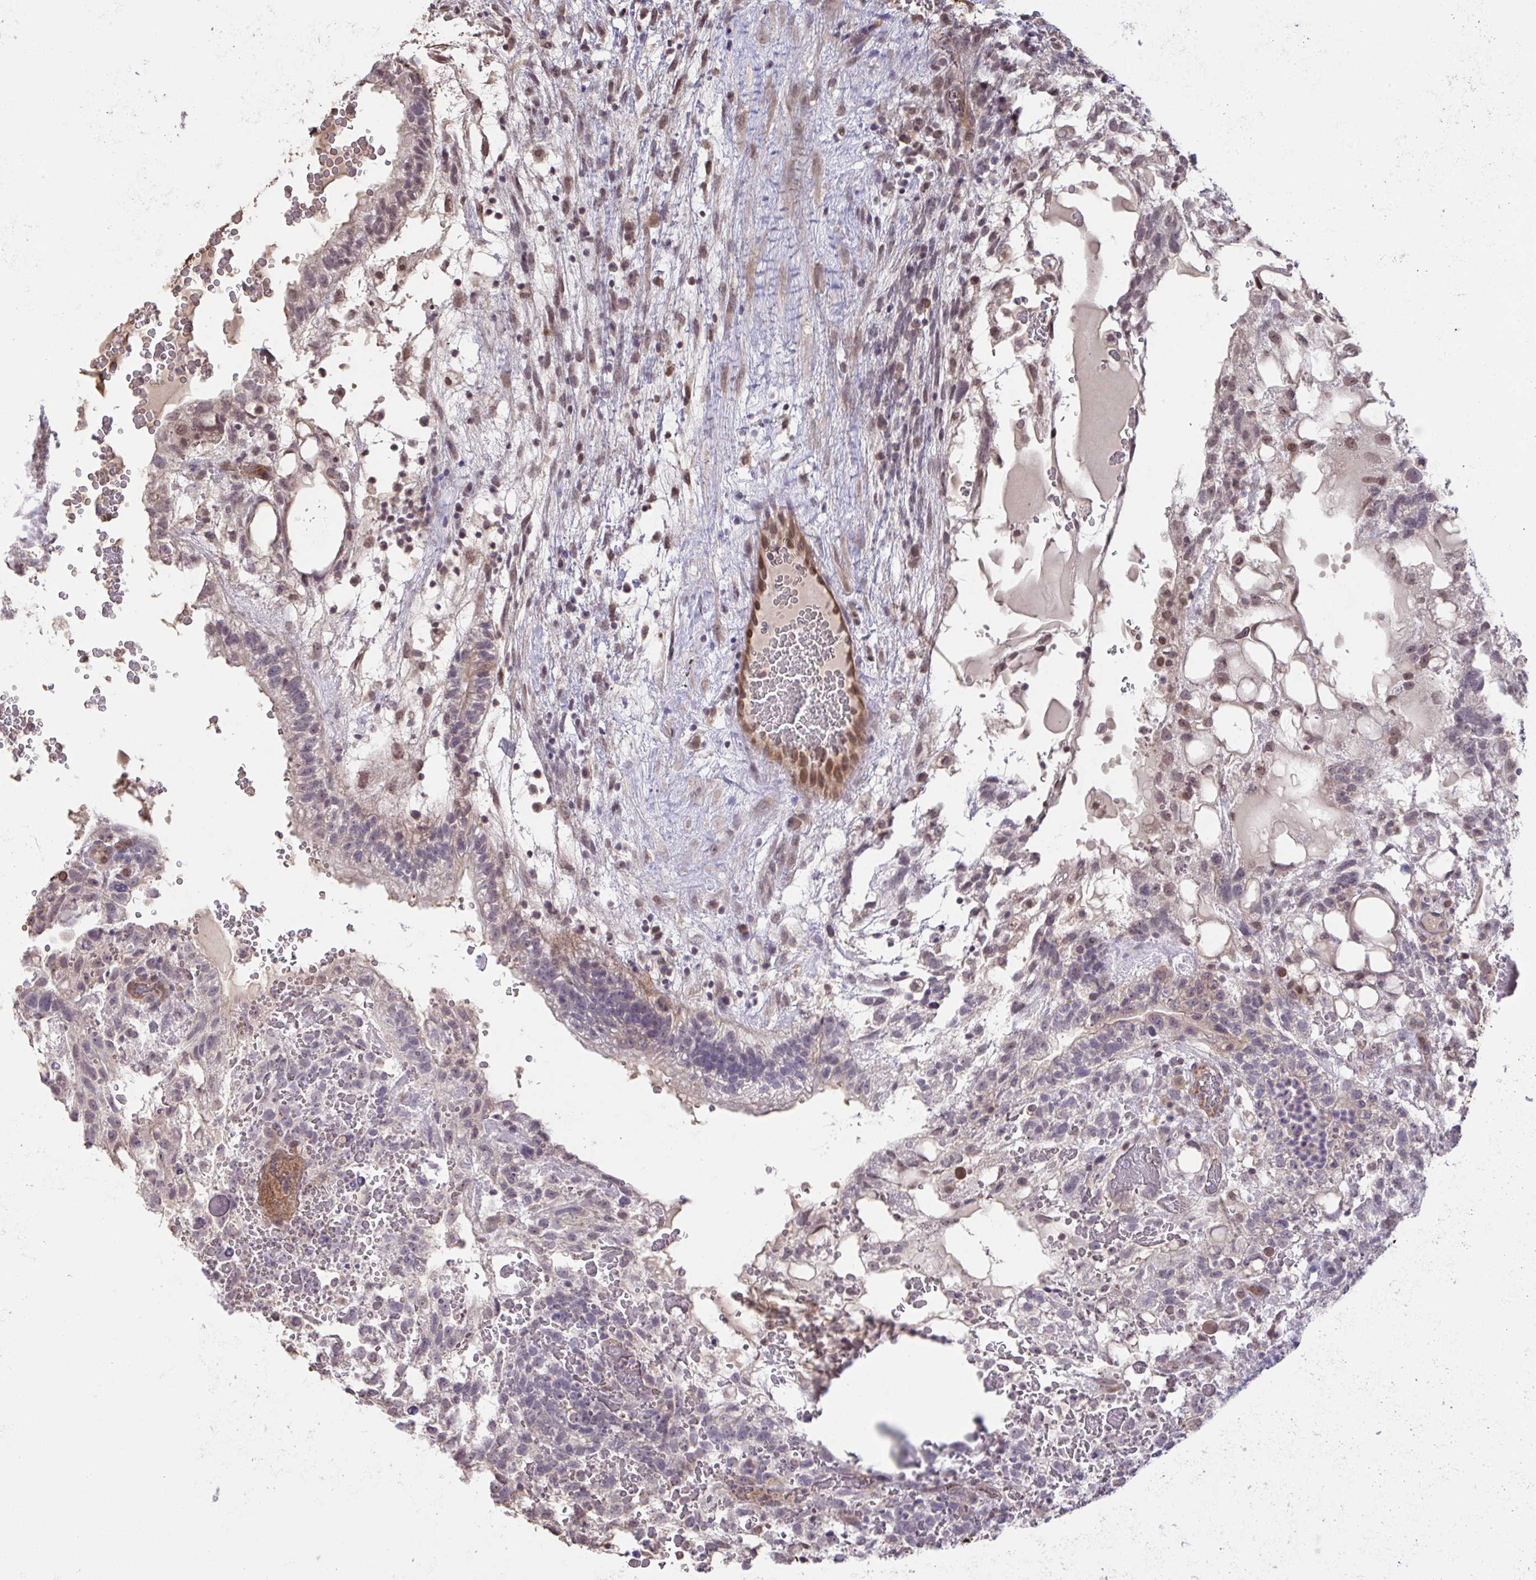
{"staining": {"intensity": "moderate", "quantity": "<25%", "location": "nuclear"}, "tissue": "testis cancer", "cell_type": "Tumor cells", "image_type": "cancer", "snomed": [{"axis": "morphology", "description": "Normal tissue, NOS"}, {"axis": "morphology", "description": "Carcinoma, Embryonal, NOS"}, {"axis": "topography", "description": "Testis"}], "caption": "High-magnification brightfield microscopy of testis cancer (embryonal carcinoma) stained with DAB (brown) and counterstained with hematoxylin (blue). tumor cells exhibit moderate nuclear expression is identified in about<25% of cells.", "gene": "C9orf64", "patient": {"sex": "male", "age": 32}}